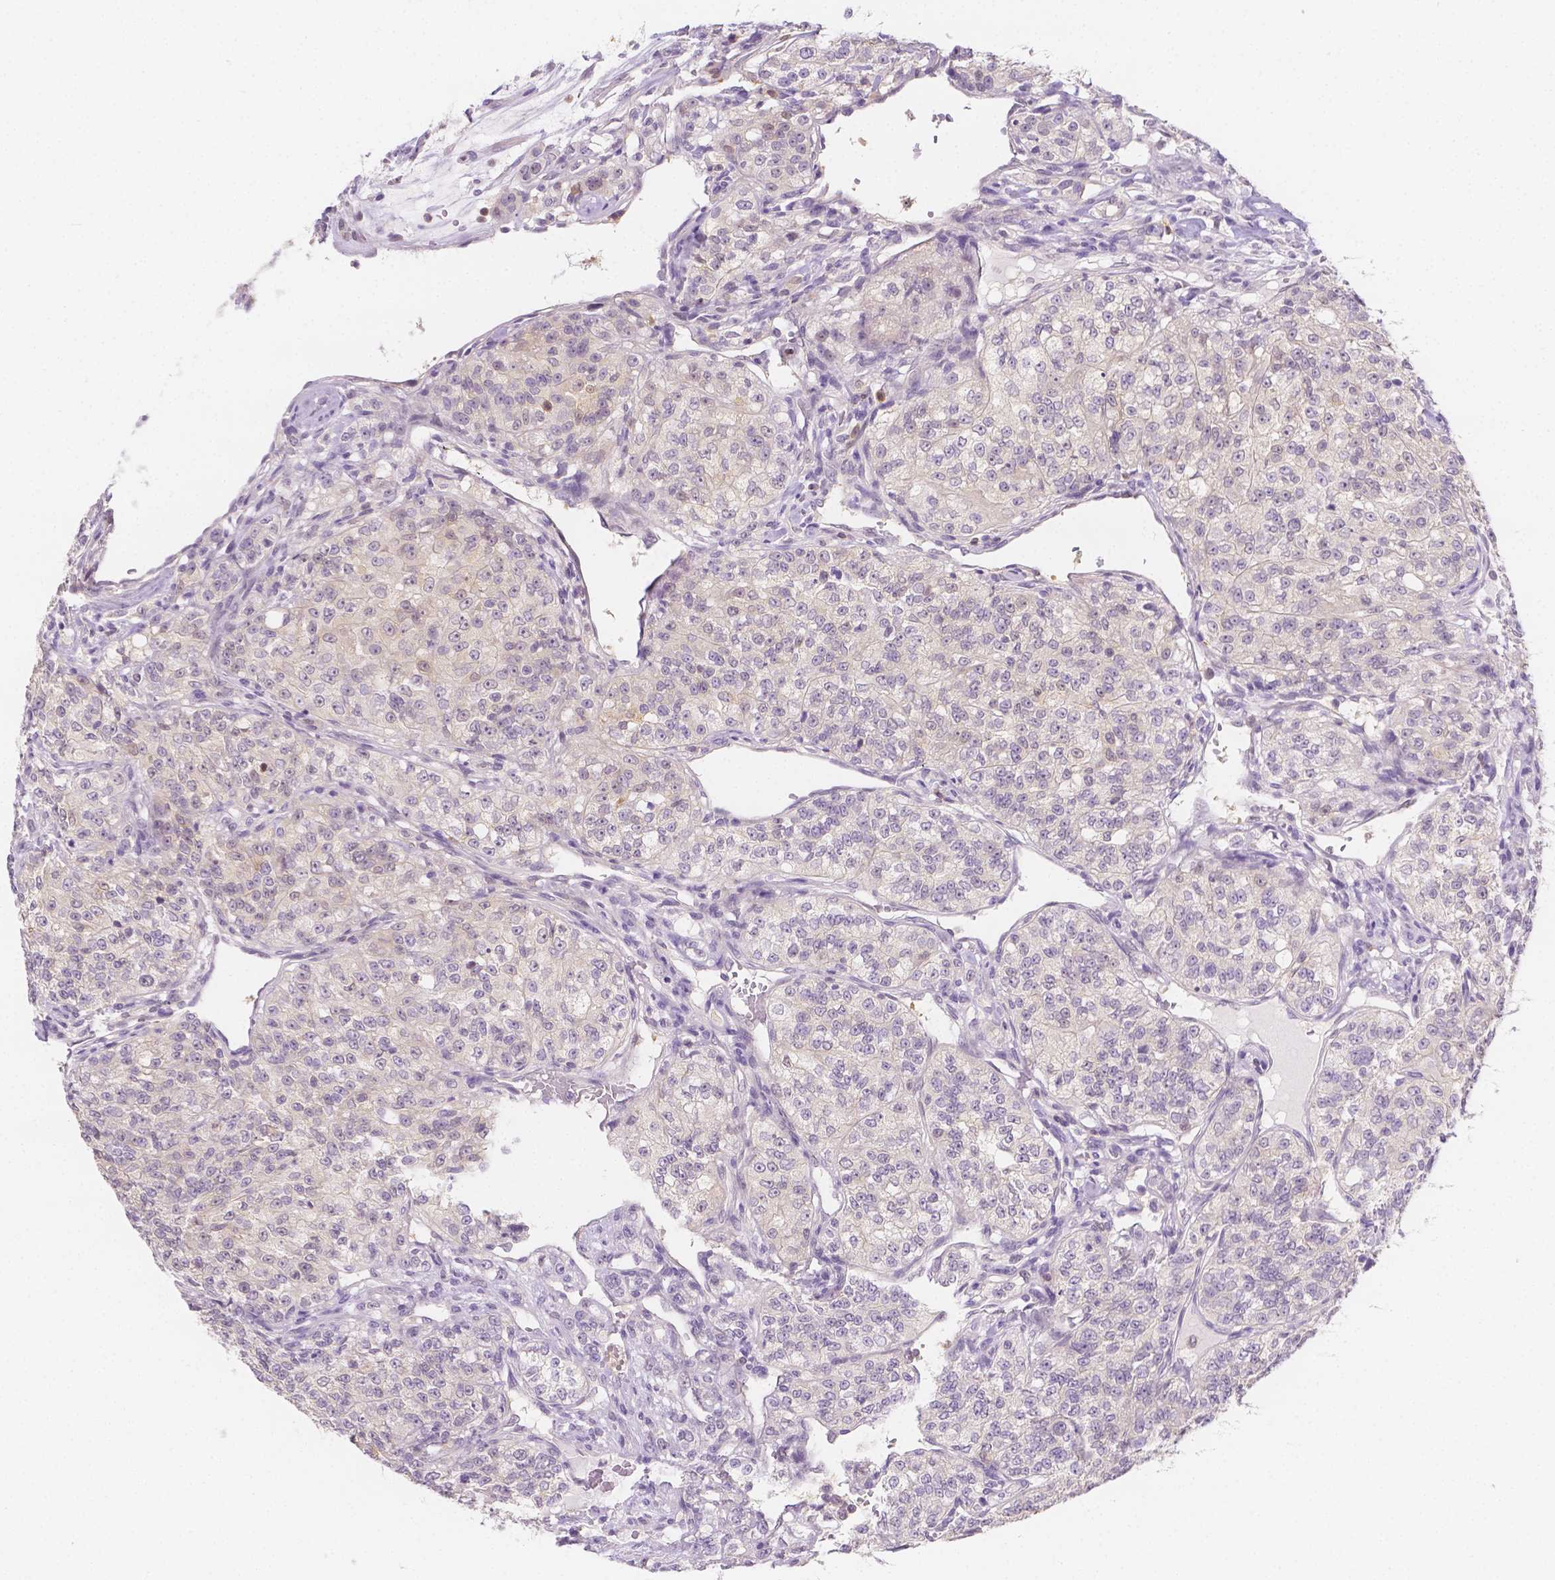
{"staining": {"intensity": "negative", "quantity": "none", "location": "none"}, "tissue": "renal cancer", "cell_type": "Tumor cells", "image_type": "cancer", "snomed": [{"axis": "morphology", "description": "Adenocarcinoma, NOS"}, {"axis": "topography", "description": "Kidney"}], "caption": "The micrograph shows no significant expression in tumor cells of adenocarcinoma (renal).", "gene": "SGTB", "patient": {"sex": "female", "age": 63}}